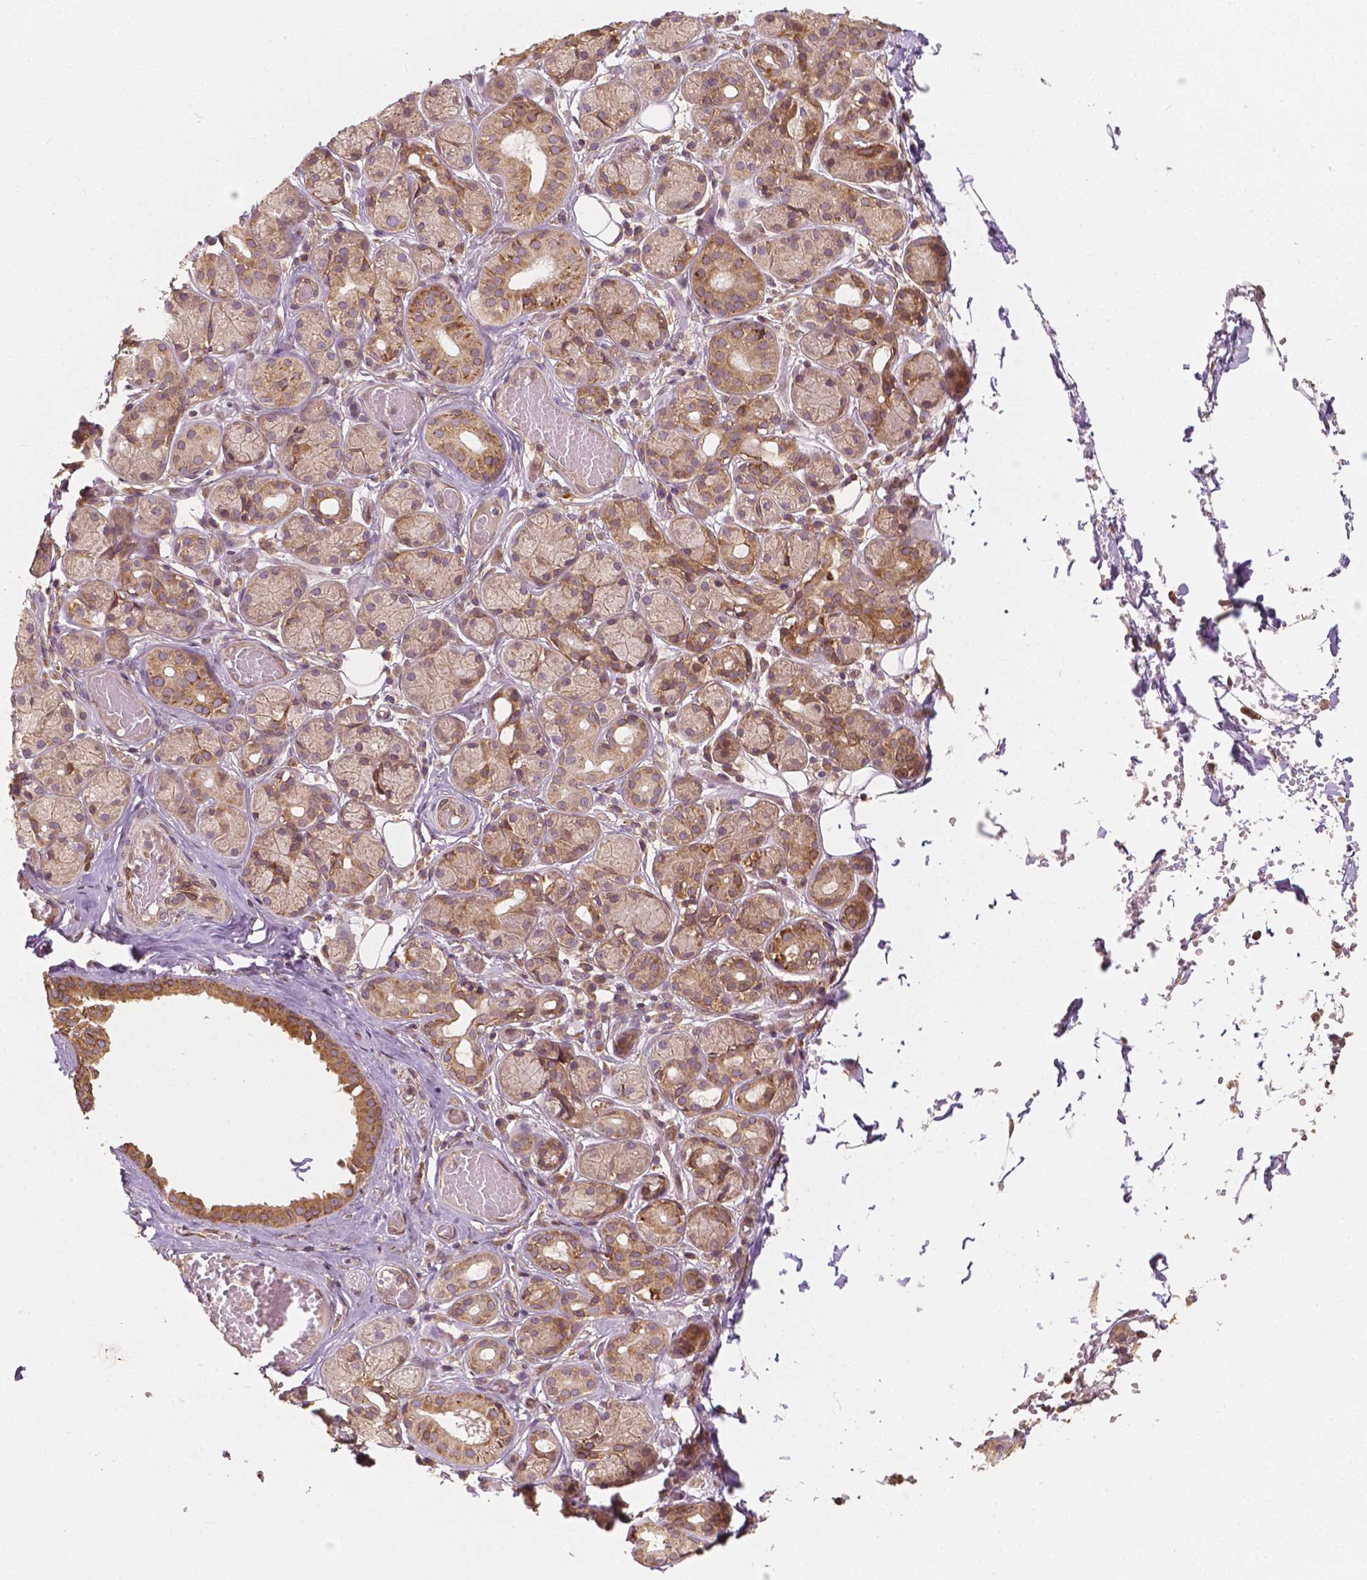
{"staining": {"intensity": "moderate", "quantity": "25%-75%", "location": "cytoplasmic/membranous"}, "tissue": "salivary gland", "cell_type": "Glandular cells", "image_type": "normal", "snomed": [{"axis": "morphology", "description": "Normal tissue, NOS"}, {"axis": "topography", "description": "Salivary gland"}, {"axis": "topography", "description": "Peripheral nerve tissue"}], "caption": "Immunohistochemistry (IHC) (DAB (3,3'-diaminobenzidine)) staining of normal human salivary gland shows moderate cytoplasmic/membranous protein positivity in approximately 25%-75% of glandular cells.", "gene": "G3BP1", "patient": {"sex": "male", "age": 71}}